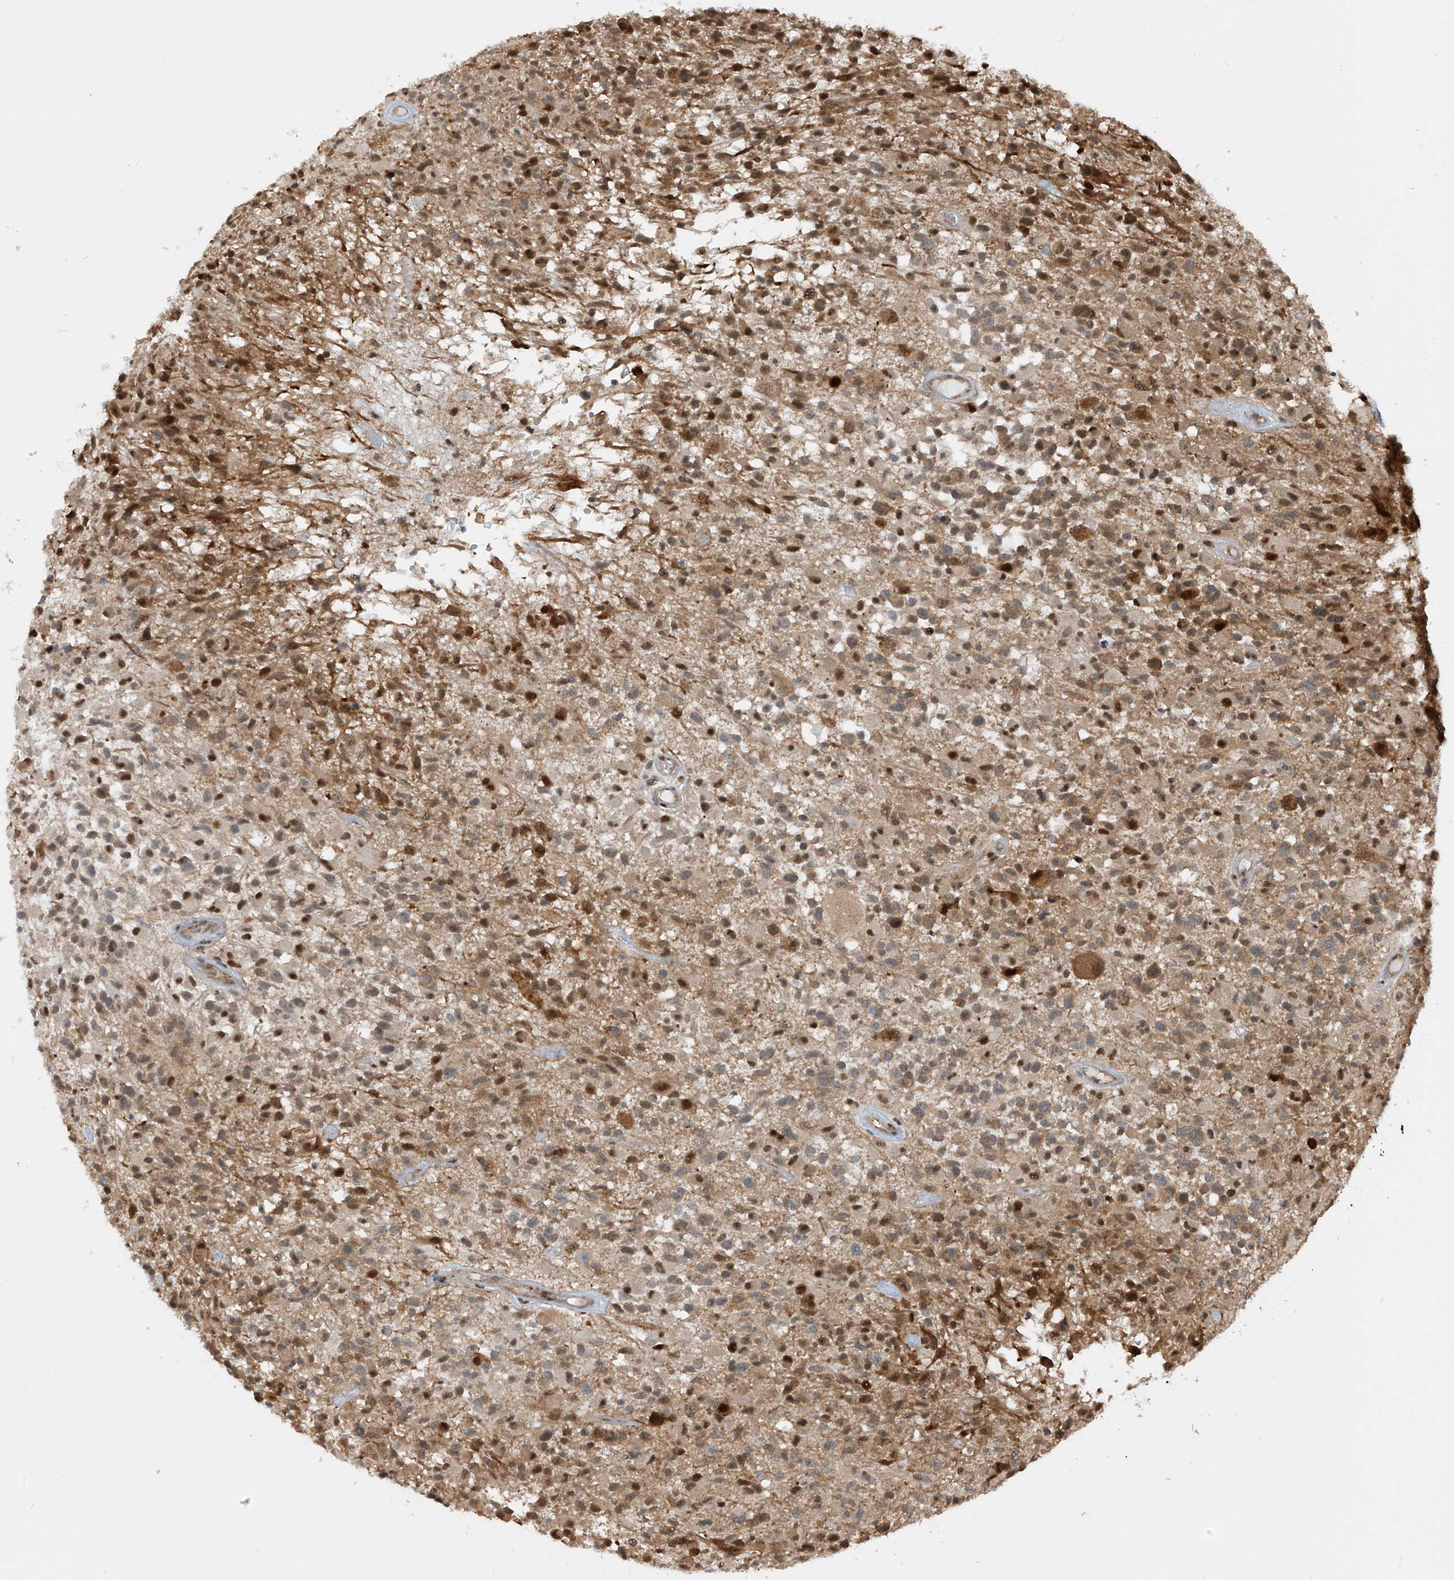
{"staining": {"intensity": "moderate", "quantity": ">75%", "location": "cytoplasmic/membranous,nuclear"}, "tissue": "glioma", "cell_type": "Tumor cells", "image_type": "cancer", "snomed": [{"axis": "morphology", "description": "Glioma, malignant, High grade"}, {"axis": "morphology", "description": "Glioblastoma, NOS"}, {"axis": "topography", "description": "Brain"}], "caption": "The histopathology image exhibits staining of glioblastoma, revealing moderate cytoplasmic/membranous and nuclear protein expression (brown color) within tumor cells.", "gene": "LAGE3", "patient": {"sex": "male", "age": 60}}